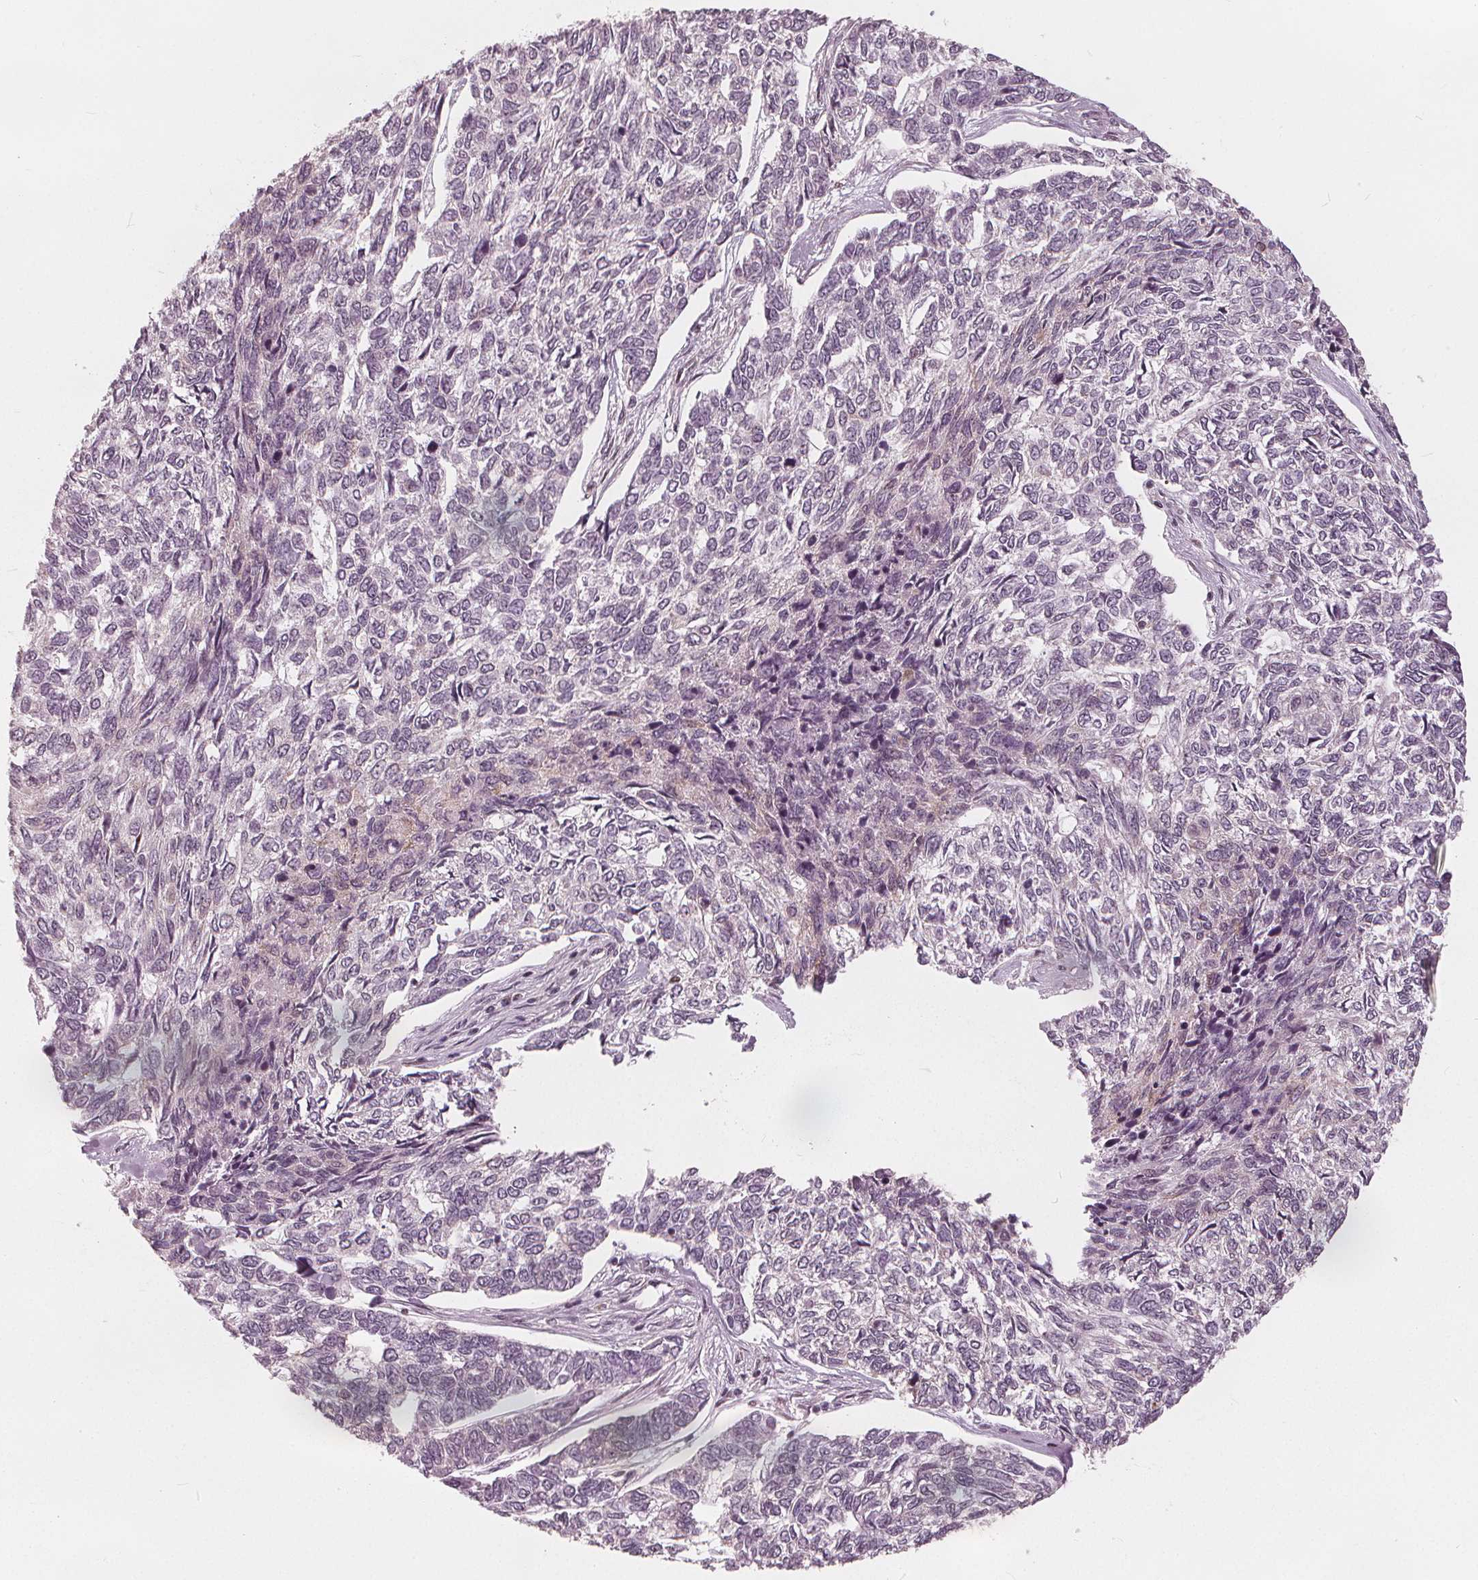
{"staining": {"intensity": "negative", "quantity": "none", "location": "none"}, "tissue": "skin cancer", "cell_type": "Tumor cells", "image_type": "cancer", "snomed": [{"axis": "morphology", "description": "Basal cell carcinoma"}, {"axis": "topography", "description": "Skin"}], "caption": "Tumor cells are negative for protein expression in human basal cell carcinoma (skin).", "gene": "SQSTM1", "patient": {"sex": "female", "age": 65}}